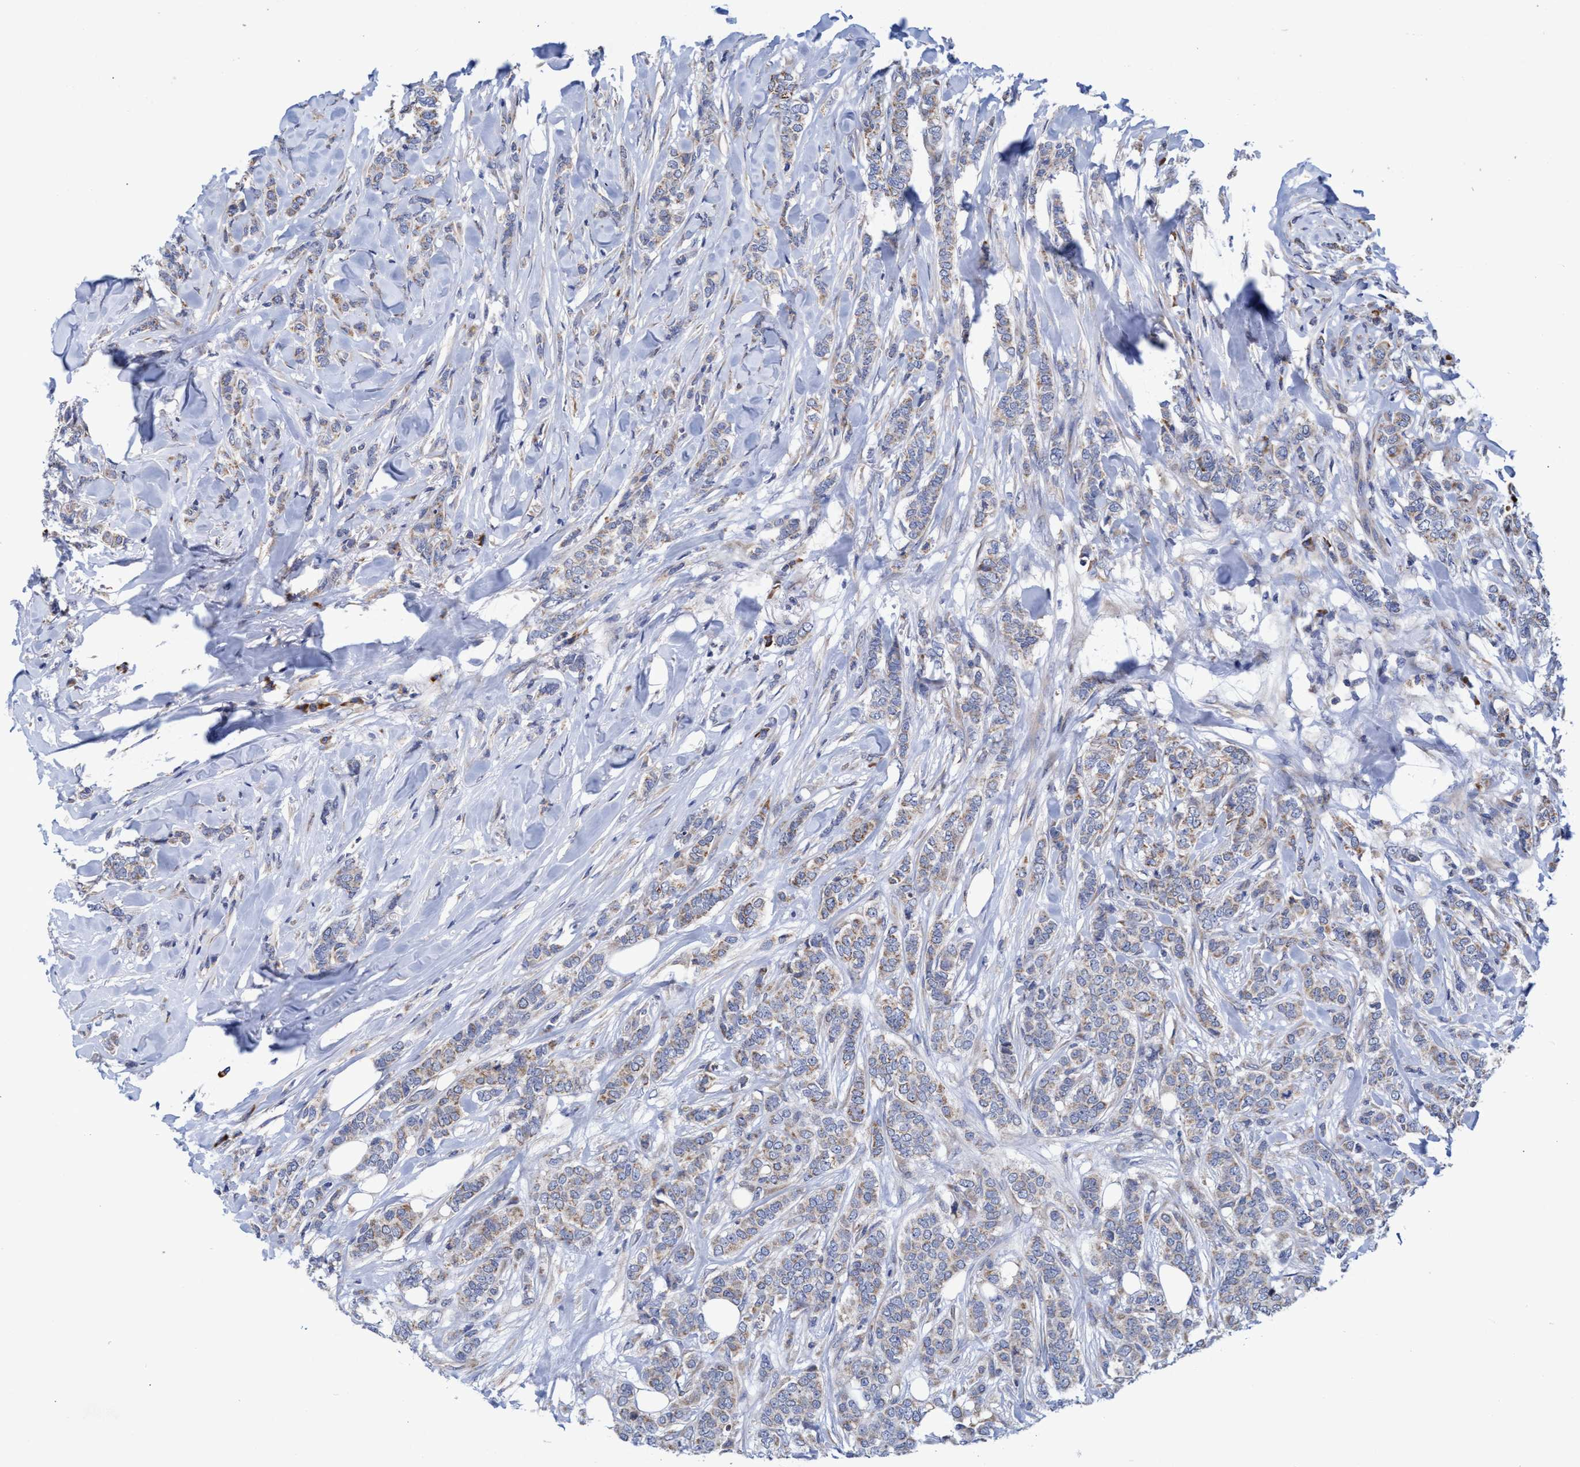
{"staining": {"intensity": "weak", "quantity": ">75%", "location": "cytoplasmic/membranous"}, "tissue": "breast cancer", "cell_type": "Tumor cells", "image_type": "cancer", "snomed": [{"axis": "morphology", "description": "Lobular carcinoma"}, {"axis": "topography", "description": "Skin"}, {"axis": "topography", "description": "Breast"}], "caption": "Protein analysis of lobular carcinoma (breast) tissue demonstrates weak cytoplasmic/membranous positivity in approximately >75% of tumor cells.", "gene": "NAT16", "patient": {"sex": "female", "age": 46}}